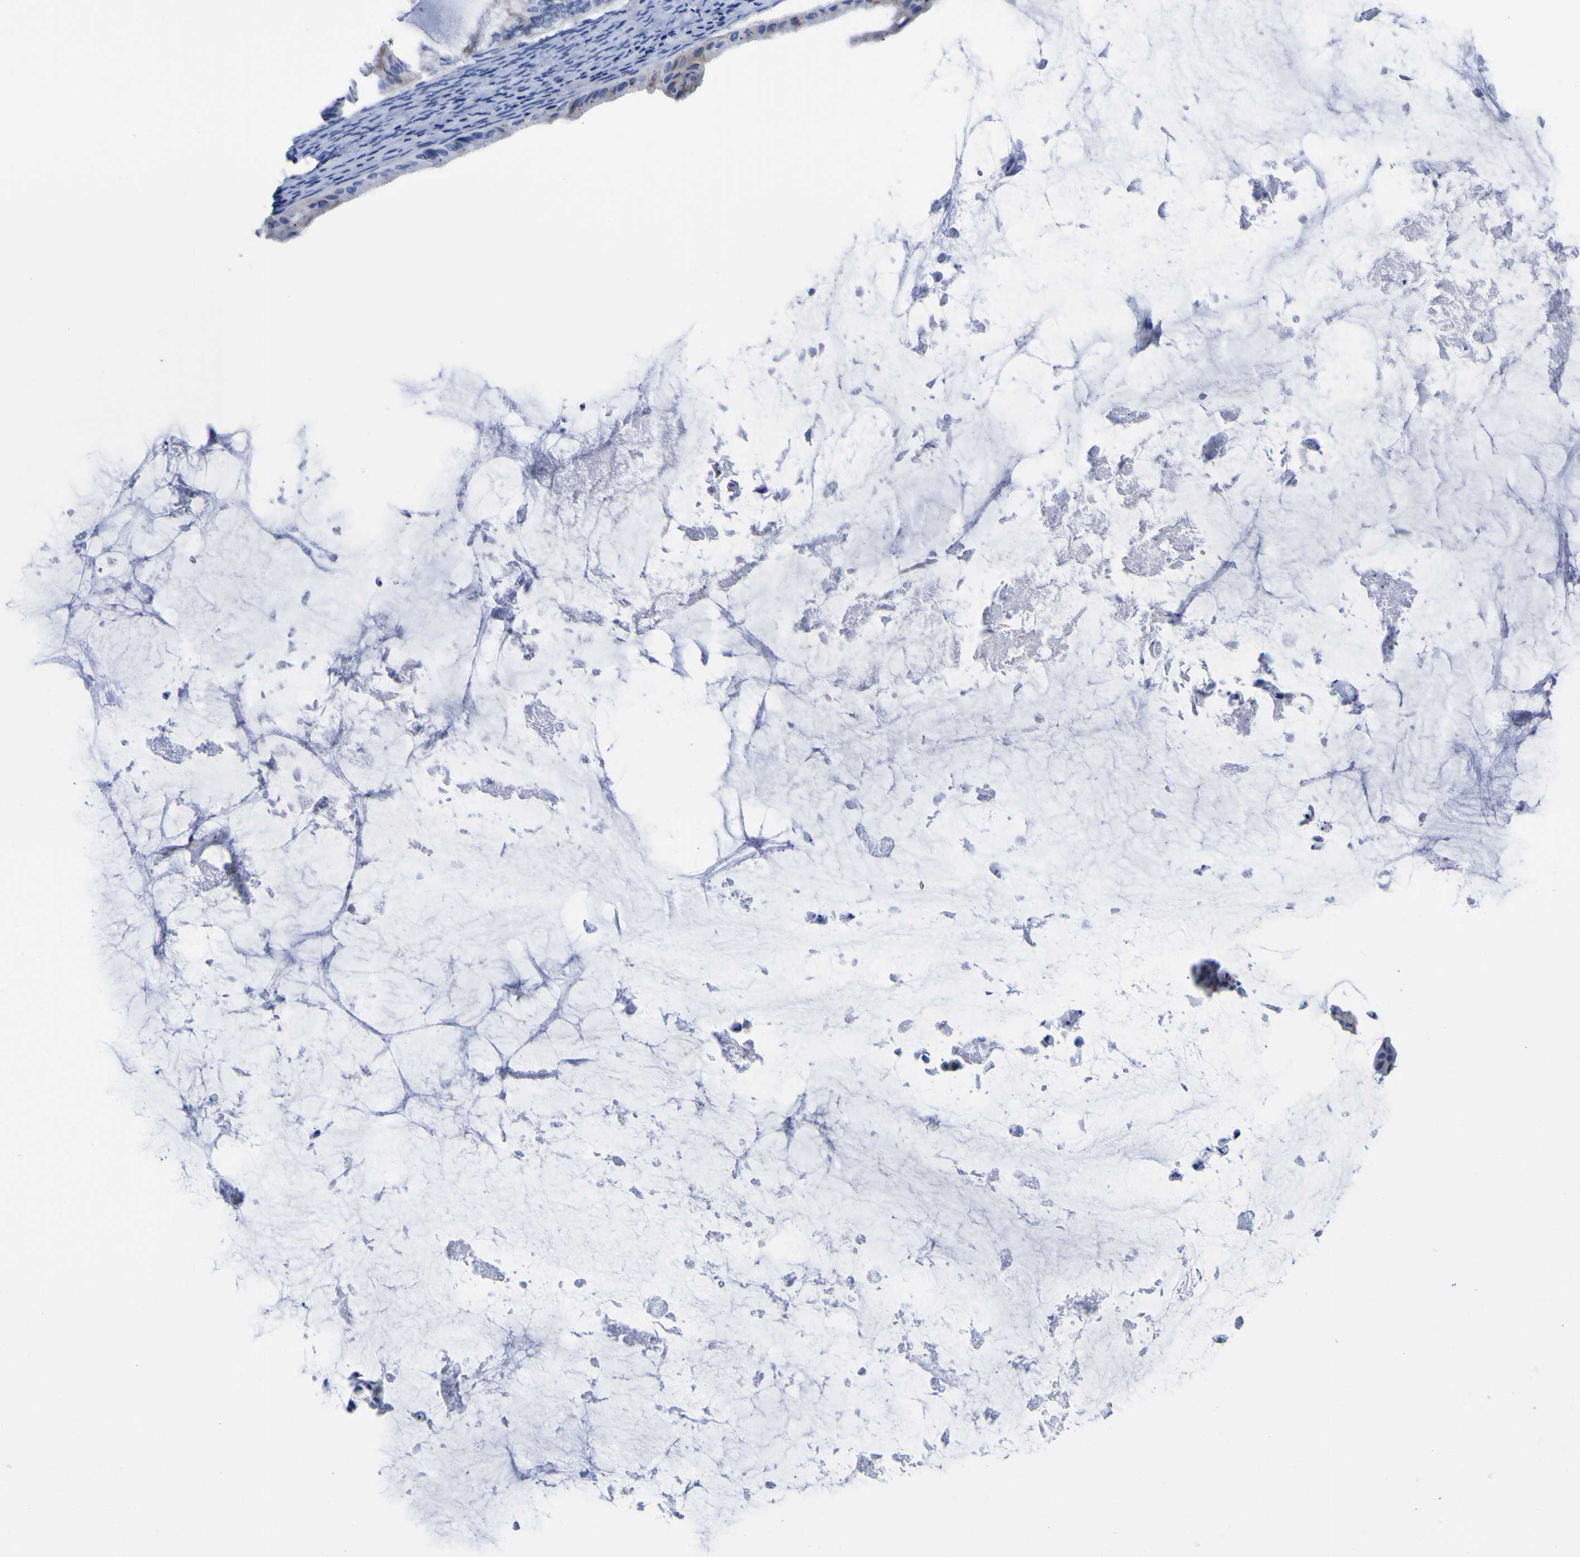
{"staining": {"intensity": "moderate", "quantity": "25%-75%", "location": "cytoplasmic/membranous"}, "tissue": "ovarian cancer", "cell_type": "Tumor cells", "image_type": "cancer", "snomed": [{"axis": "morphology", "description": "Cystadenocarcinoma, mucinous, NOS"}, {"axis": "topography", "description": "Ovary"}], "caption": "DAB (3,3'-diaminobenzidine) immunohistochemical staining of human ovarian mucinous cystadenocarcinoma displays moderate cytoplasmic/membranous protein staining in about 25%-75% of tumor cells.", "gene": "HLA-DQA1", "patient": {"sex": "female", "age": 61}}